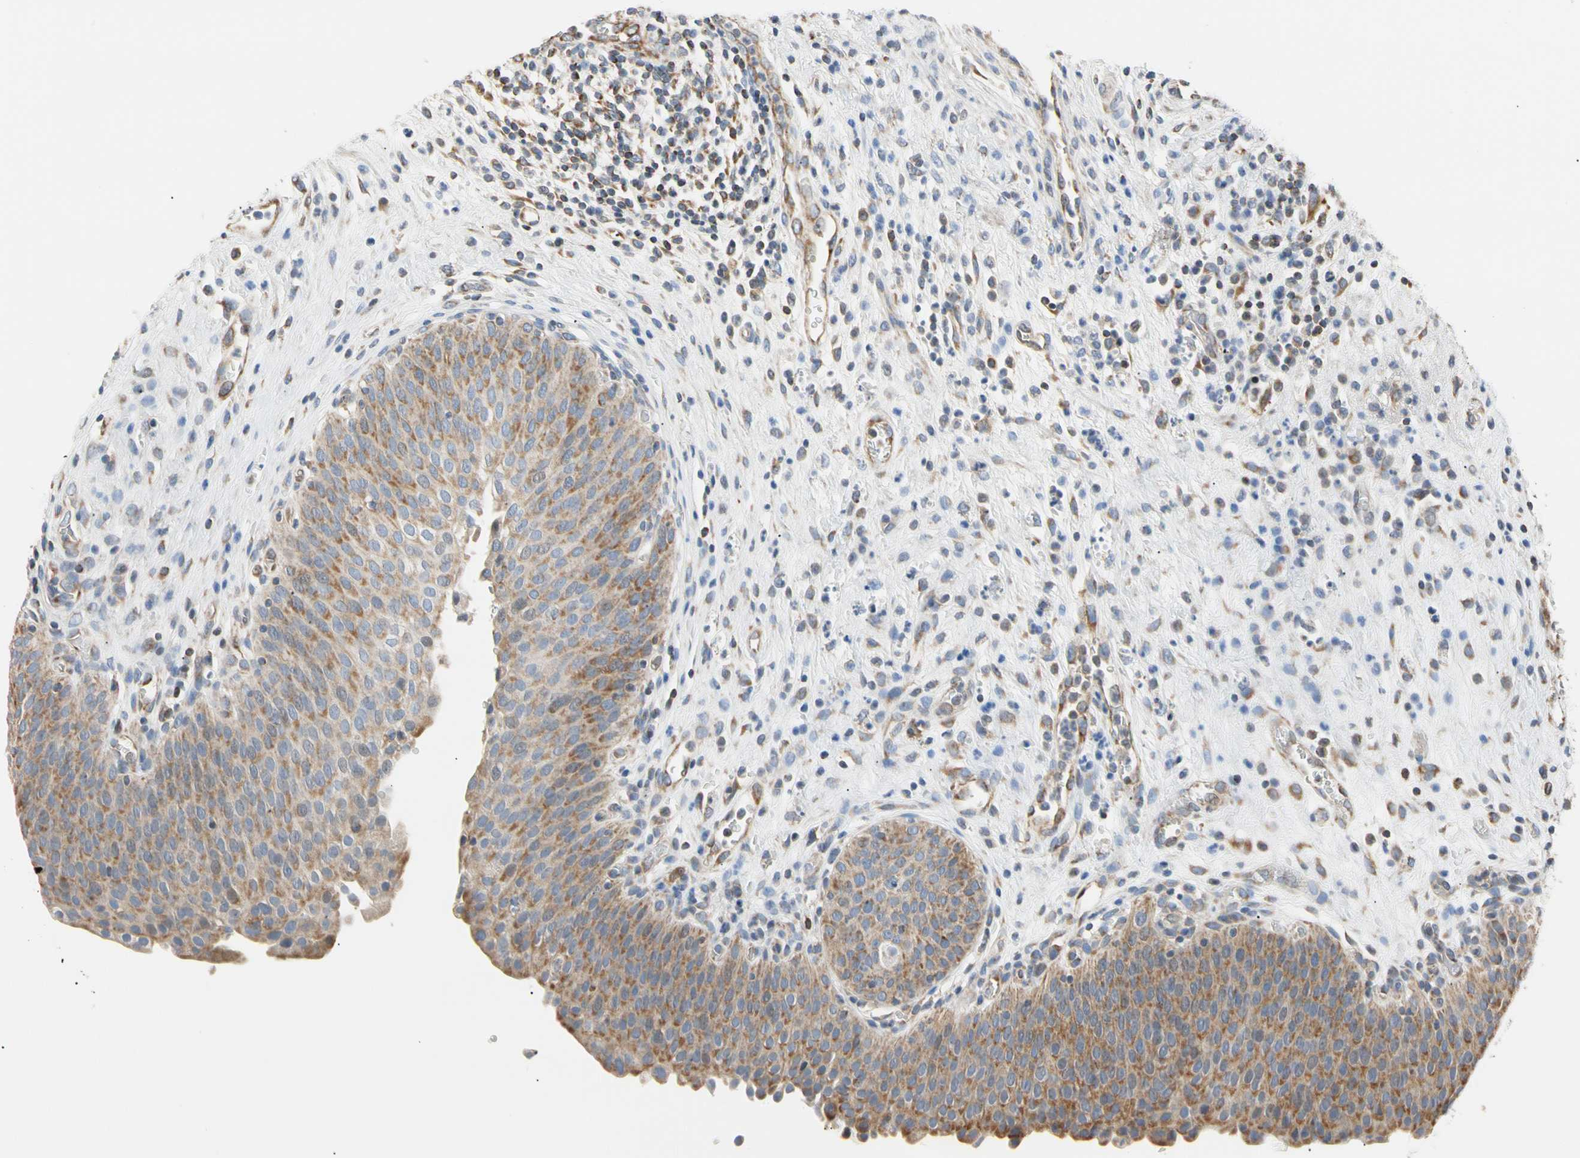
{"staining": {"intensity": "moderate", "quantity": ">75%", "location": "cytoplasmic/membranous"}, "tissue": "urinary bladder", "cell_type": "Urothelial cells", "image_type": "normal", "snomed": [{"axis": "morphology", "description": "Normal tissue, NOS"}, {"axis": "morphology", "description": "Dysplasia, NOS"}, {"axis": "topography", "description": "Urinary bladder"}], "caption": "Immunohistochemistry (DAB (3,3'-diaminobenzidine)) staining of benign urinary bladder exhibits moderate cytoplasmic/membranous protein staining in approximately >75% of urothelial cells.", "gene": "PLGRKT", "patient": {"sex": "male", "age": 35}}